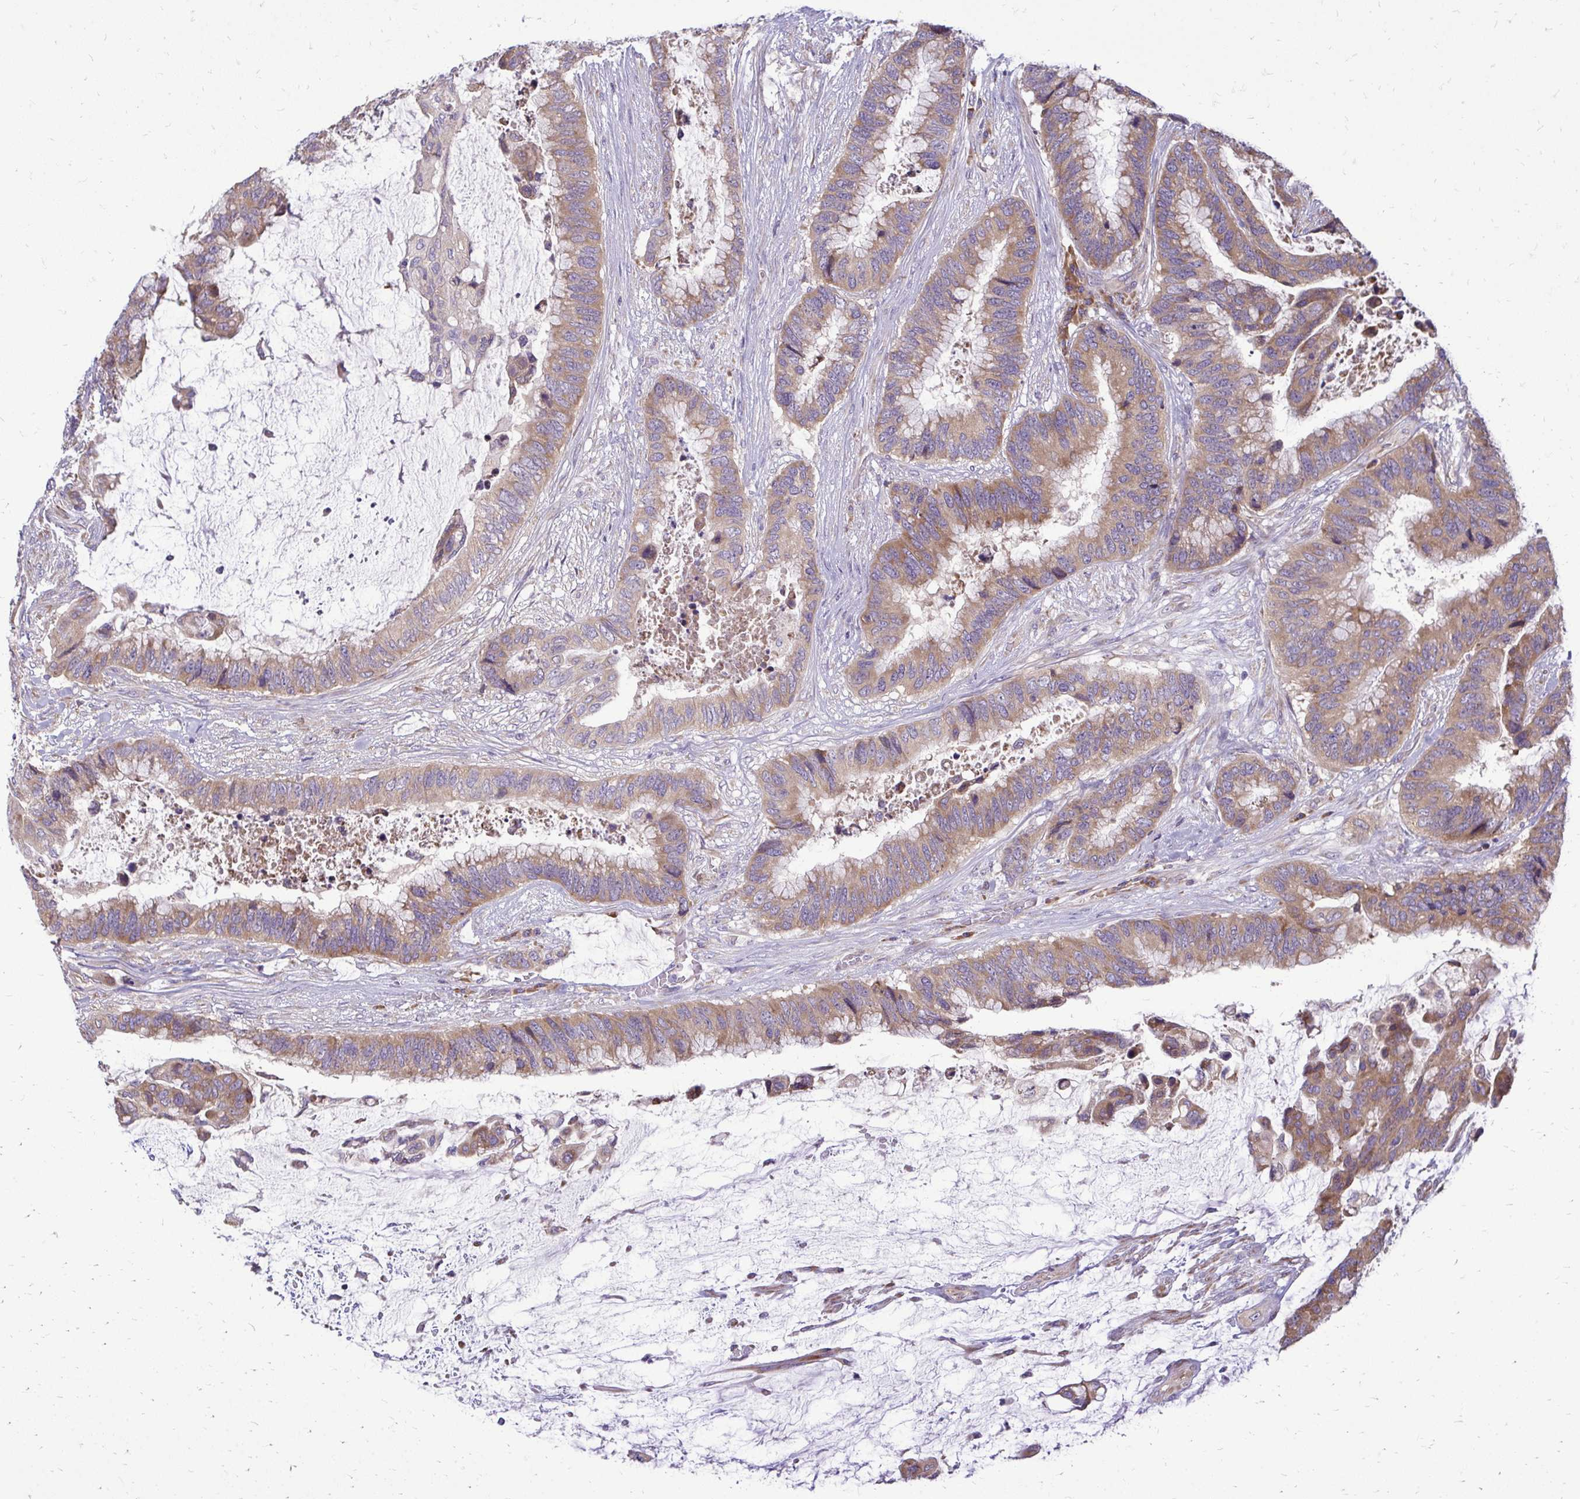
{"staining": {"intensity": "moderate", "quantity": ">75%", "location": "cytoplasmic/membranous"}, "tissue": "colorectal cancer", "cell_type": "Tumor cells", "image_type": "cancer", "snomed": [{"axis": "morphology", "description": "Adenocarcinoma, NOS"}, {"axis": "topography", "description": "Rectum"}], "caption": "Immunohistochemical staining of colorectal cancer (adenocarcinoma) displays medium levels of moderate cytoplasmic/membranous staining in approximately >75% of tumor cells. Nuclei are stained in blue.", "gene": "RPLP2", "patient": {"sex": "female", "age": 59}}